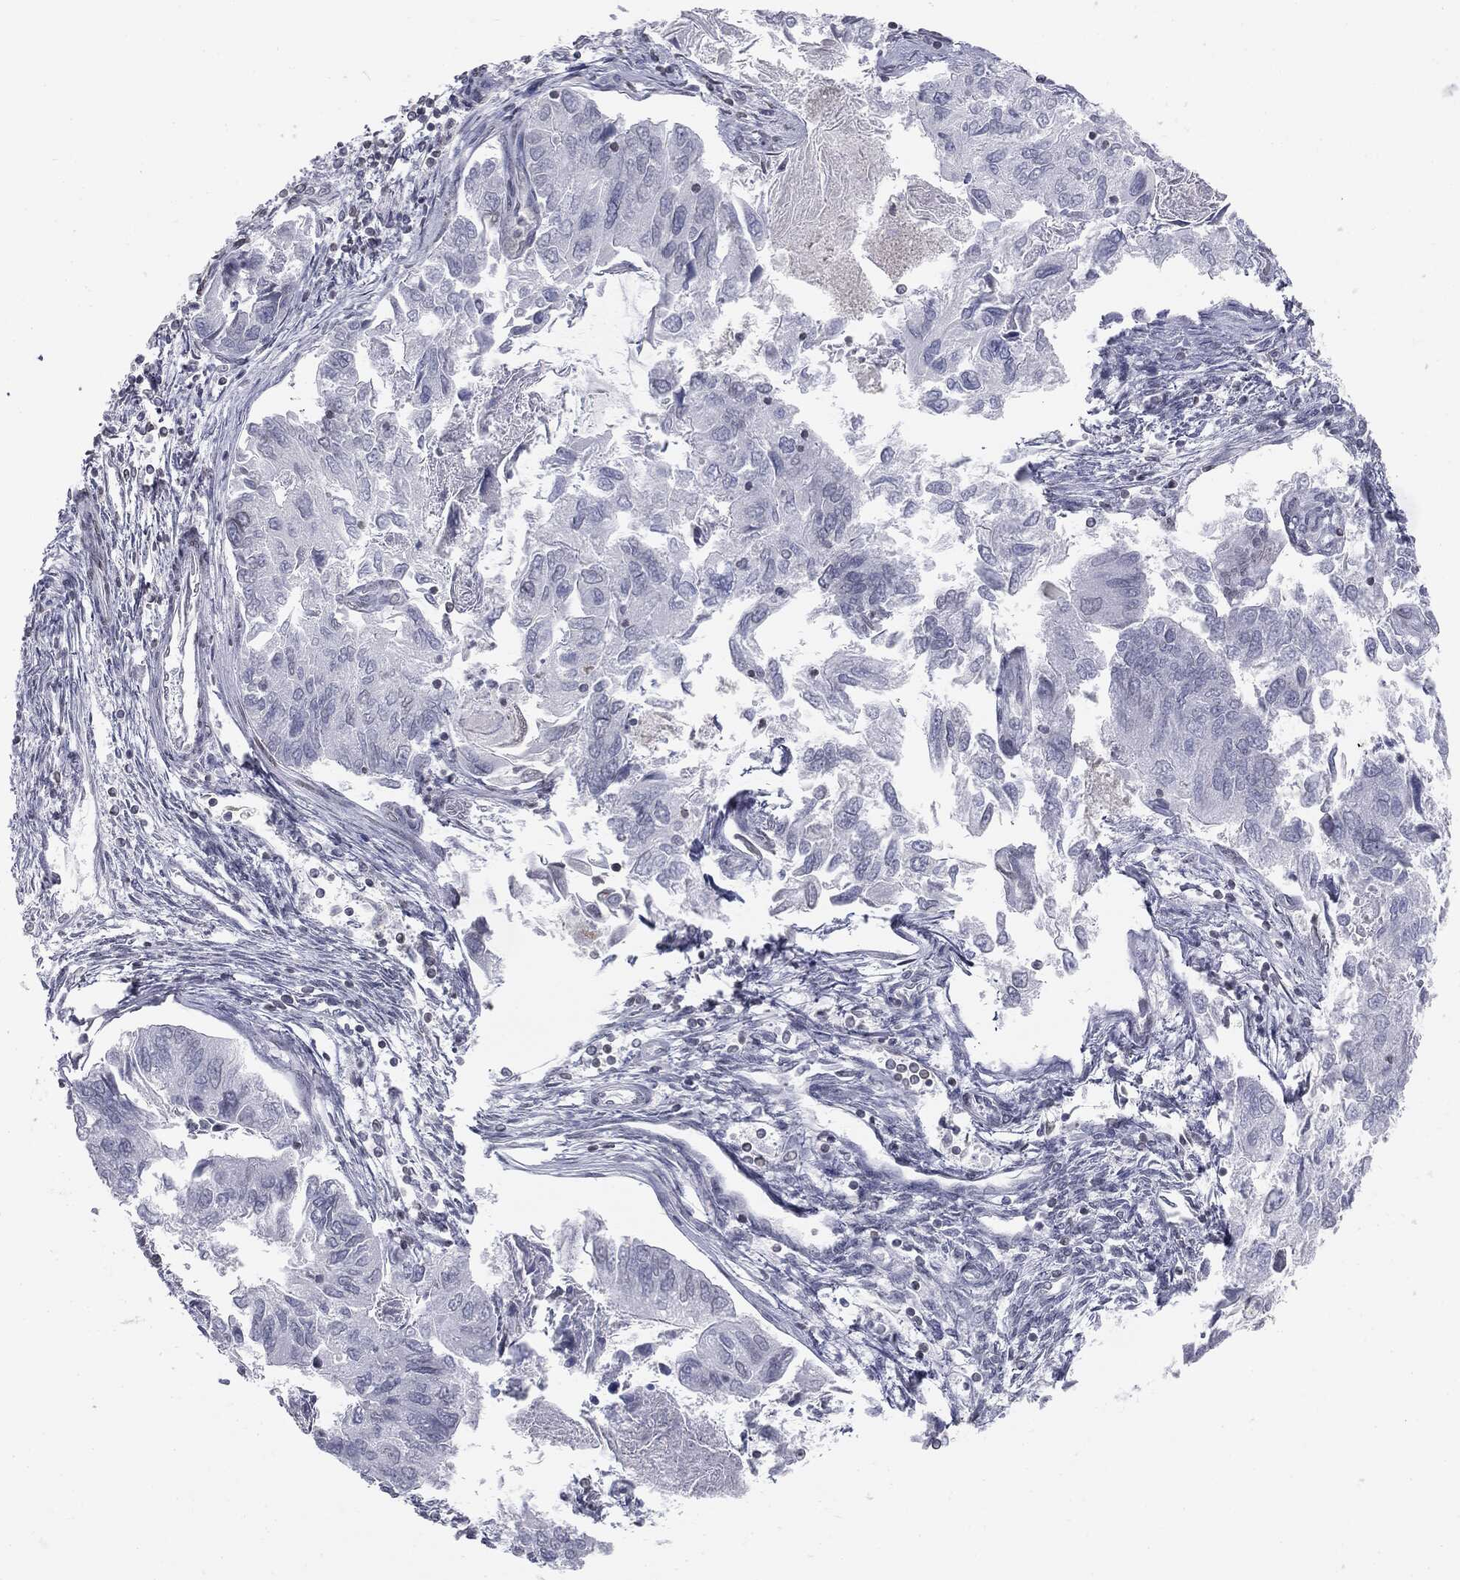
{"staining": {"intensity": "negative", "quantity": "none", "location": "none"}, "tissue": "endometrial cancer", "cell_type": "Tumor cells", "image_type": "cancer", "snomed": [{"axis": "morphology", "description": "Carcinoma, NOS"}, {"axis": "topography", "description": "Uterus"}], "caption": "The micrograph demonstrates no staining of tumor cells in endometrial carcinoma.", "gene": "ALDOB", "patient": {"sex": "female", "age": 76}}